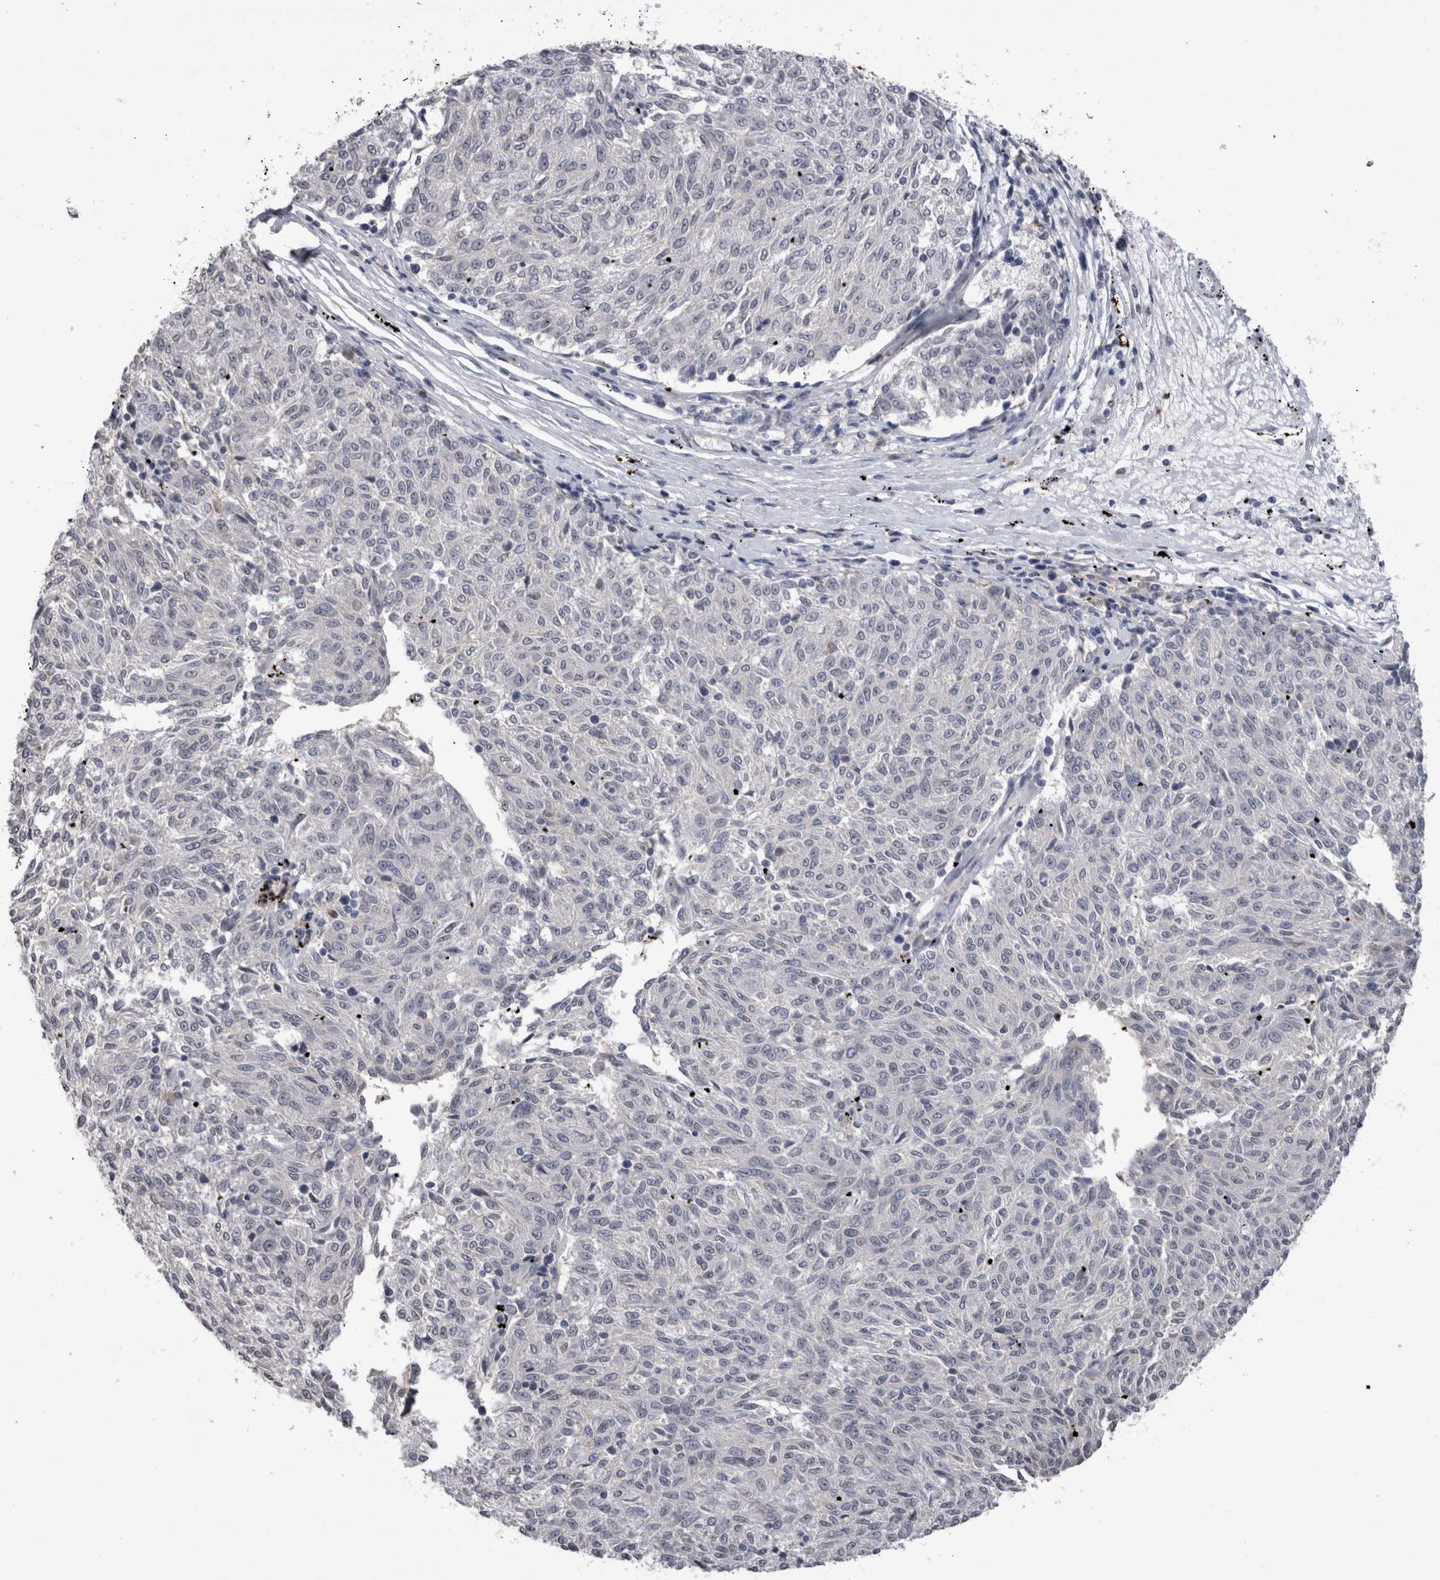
{"staining": {"intensity": "negative", "quantity": "none", "location": "none"}, "tissue": "melanoma", "cell_type": "Tumor cells", "image_type": "cancer", "snomed": [{"axis": "morphology", "description": "Malignant melanoma, NOS"}, {"axis": "topography", "description": "Skin"}], "caption": "Tumor cells are negative for protein expression in human melanoma.", "gene": "PAX5", "patient": {"sex": "female", "age": 72}}